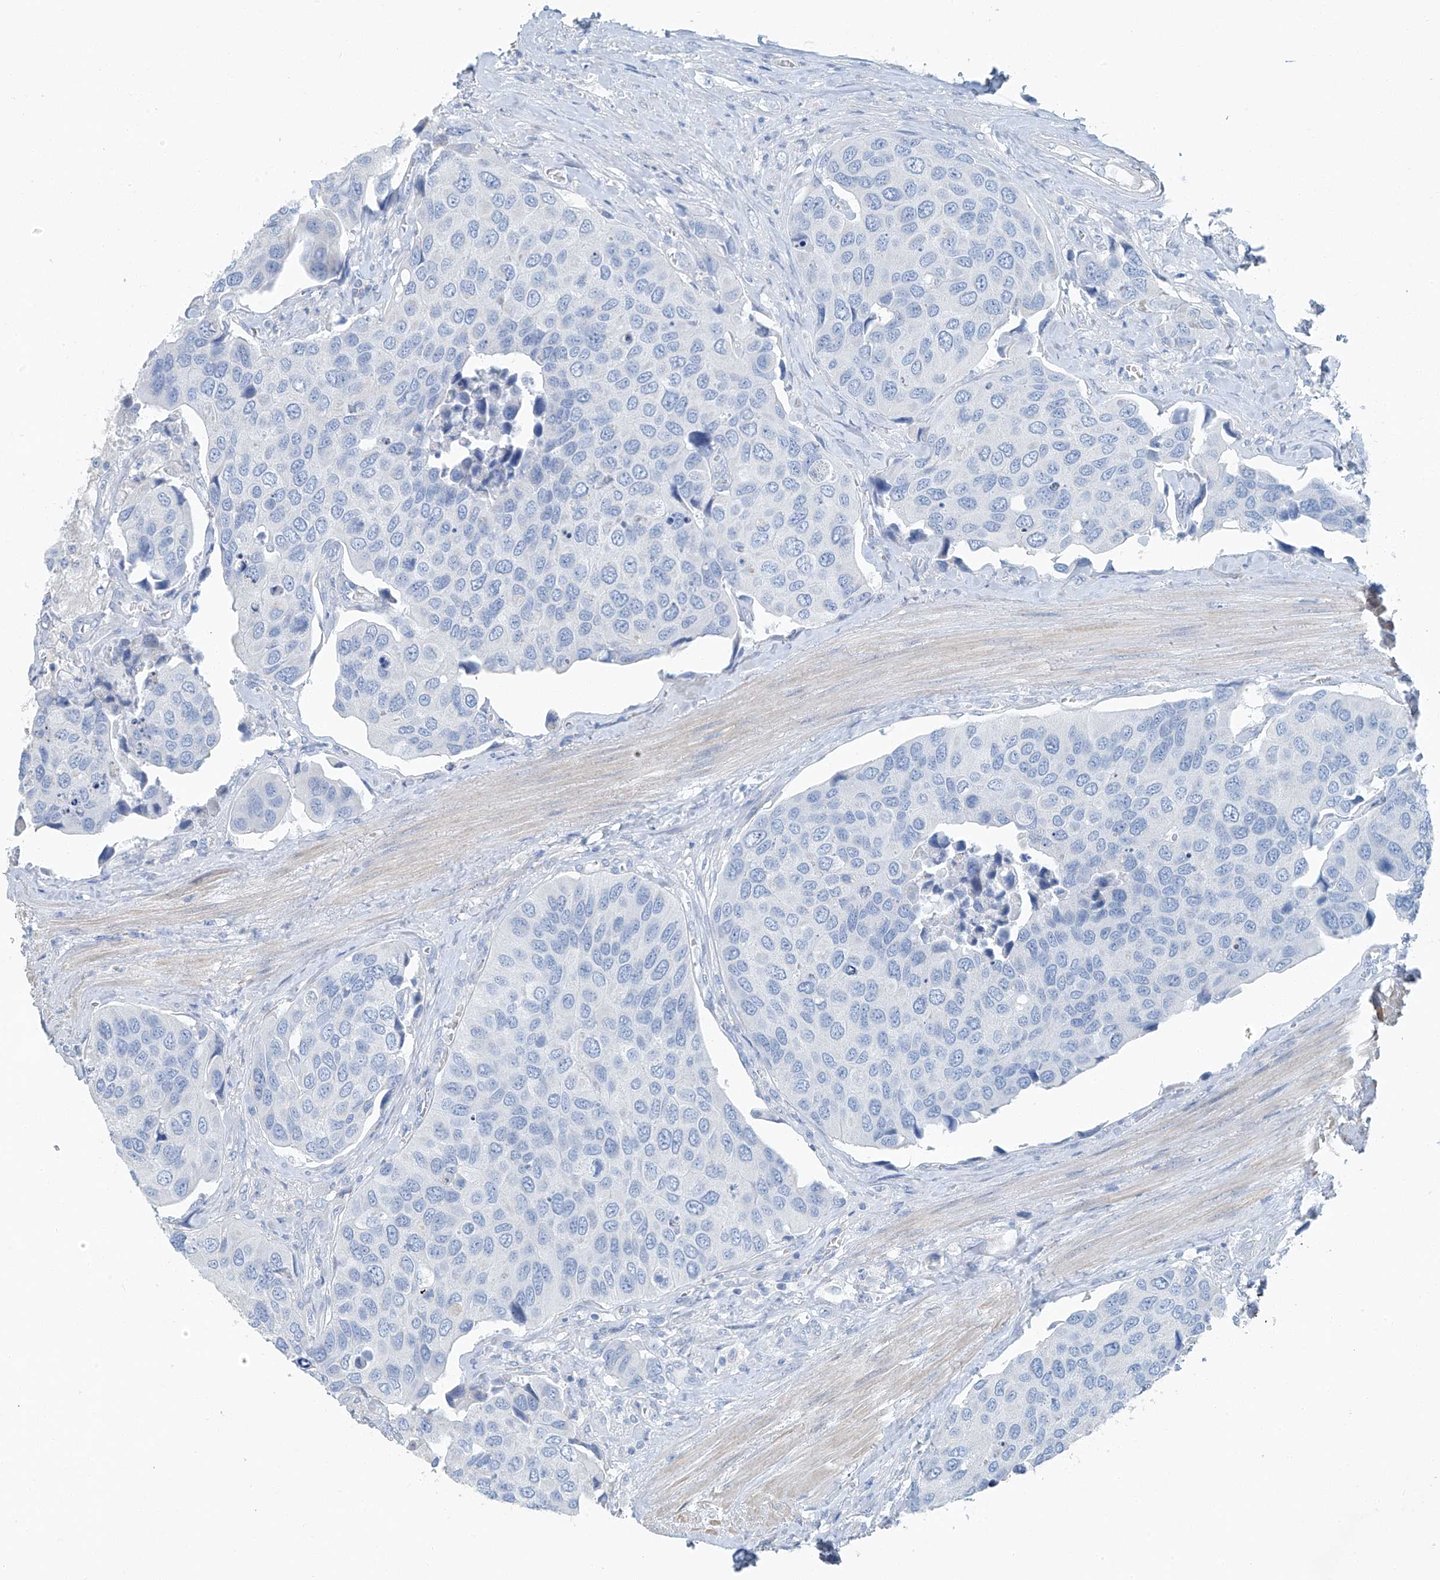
{"staining": {"intensity": "negative", "quantity": "none", "location": "none"}, "tissue": "urothelial cancer", "cell_type": "Tumor cells", "image_type": "cancer", "snomed": [{"axis": "morphology", "description": "Urothelial carcinoma, High grade"}, {"axis": "topography", "description": "Urinary bladder"}], "caption": "Immunohistochemical staining of human high-grade urothelial carcinoma demonstrates no significant expression in tumor cells.", "gene": "C1orf87", "patient": {"sex": "male", "age": 74}}